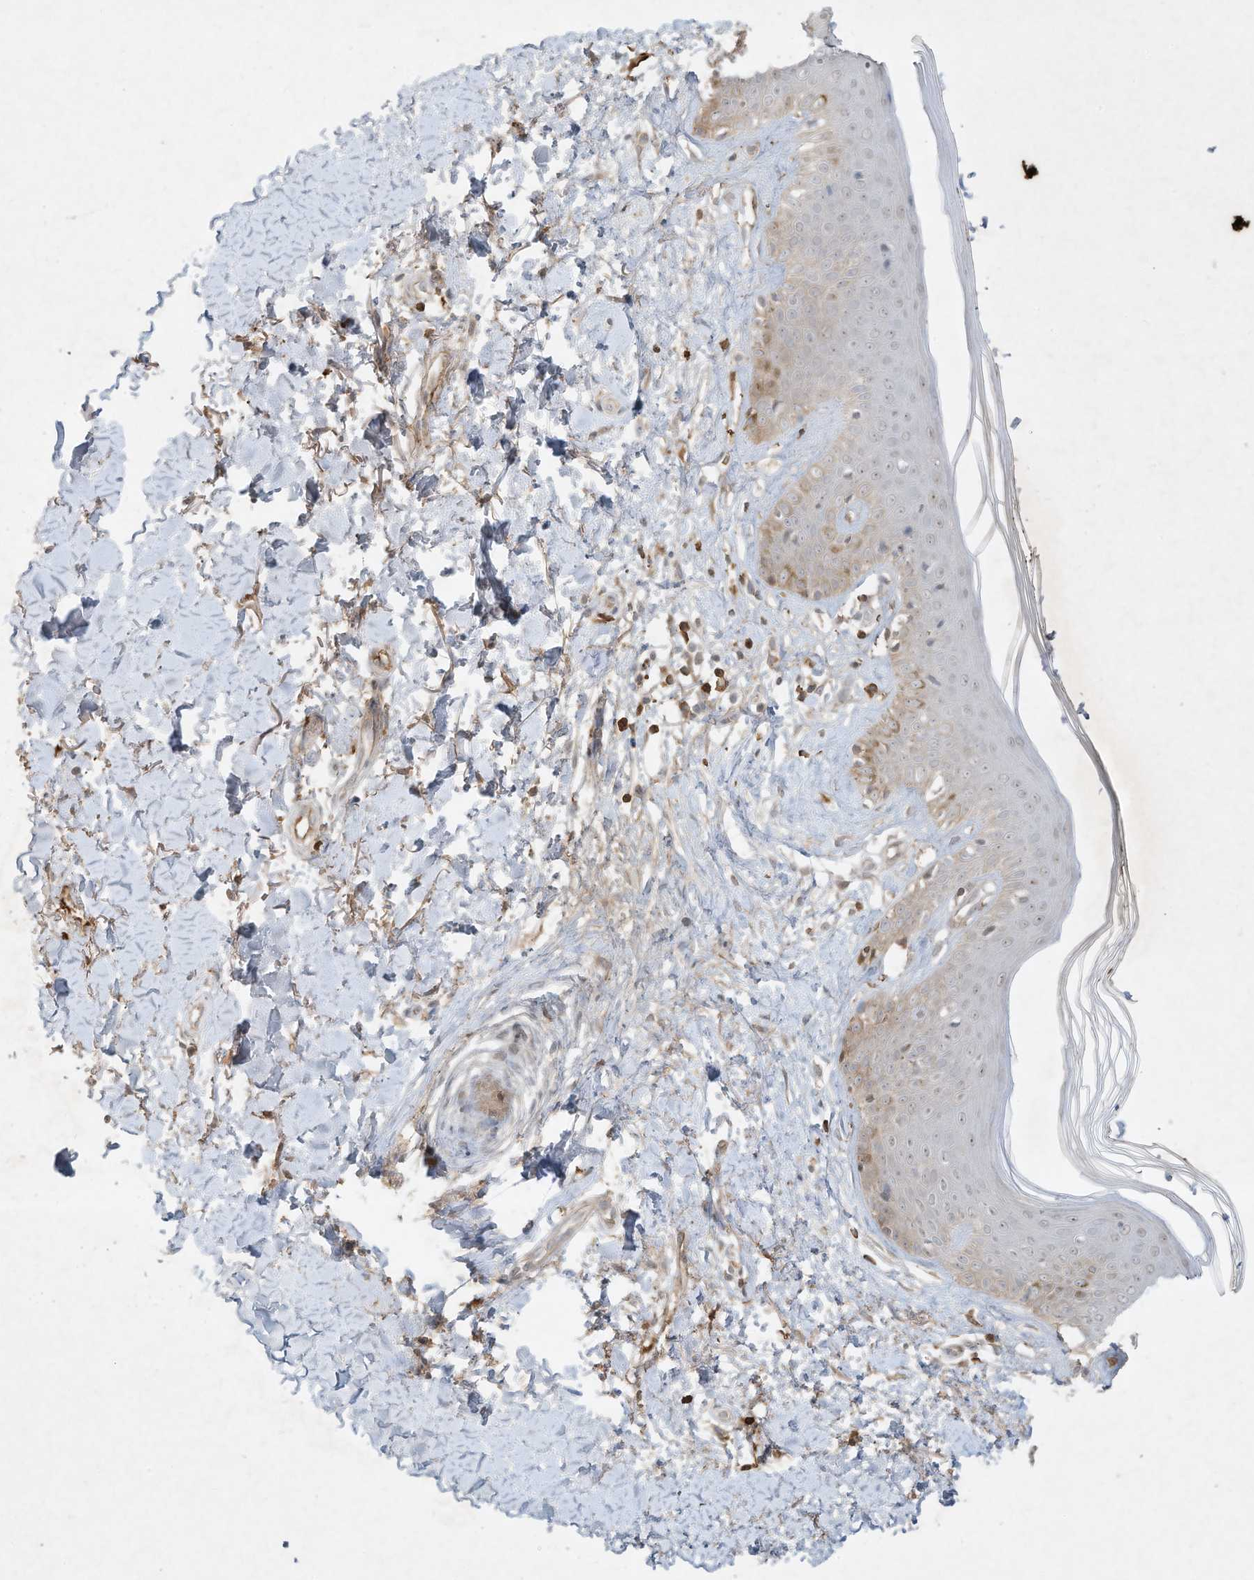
{"staining": {"intensity": "weak", "quantity": ">75%", "location": "cytoplasmic/membranous,nuclear"}, "tissue": "skin", "cell_type": "Fibroblasts", "image_type": "normal", "snomed": [{"axis": "morphology", "description": "Normal tissue, NOS"}, {"axis": "topography", "description": "Skin"}], "caption": "Immunohistochemical staining of unremarkable skin reveals weak cytoplasmic/membranous,nuclear protein expression in approximately >75% of fibroblasts.", "gene": "FETUB", "patient": {"sex": "female", "age": 64}}